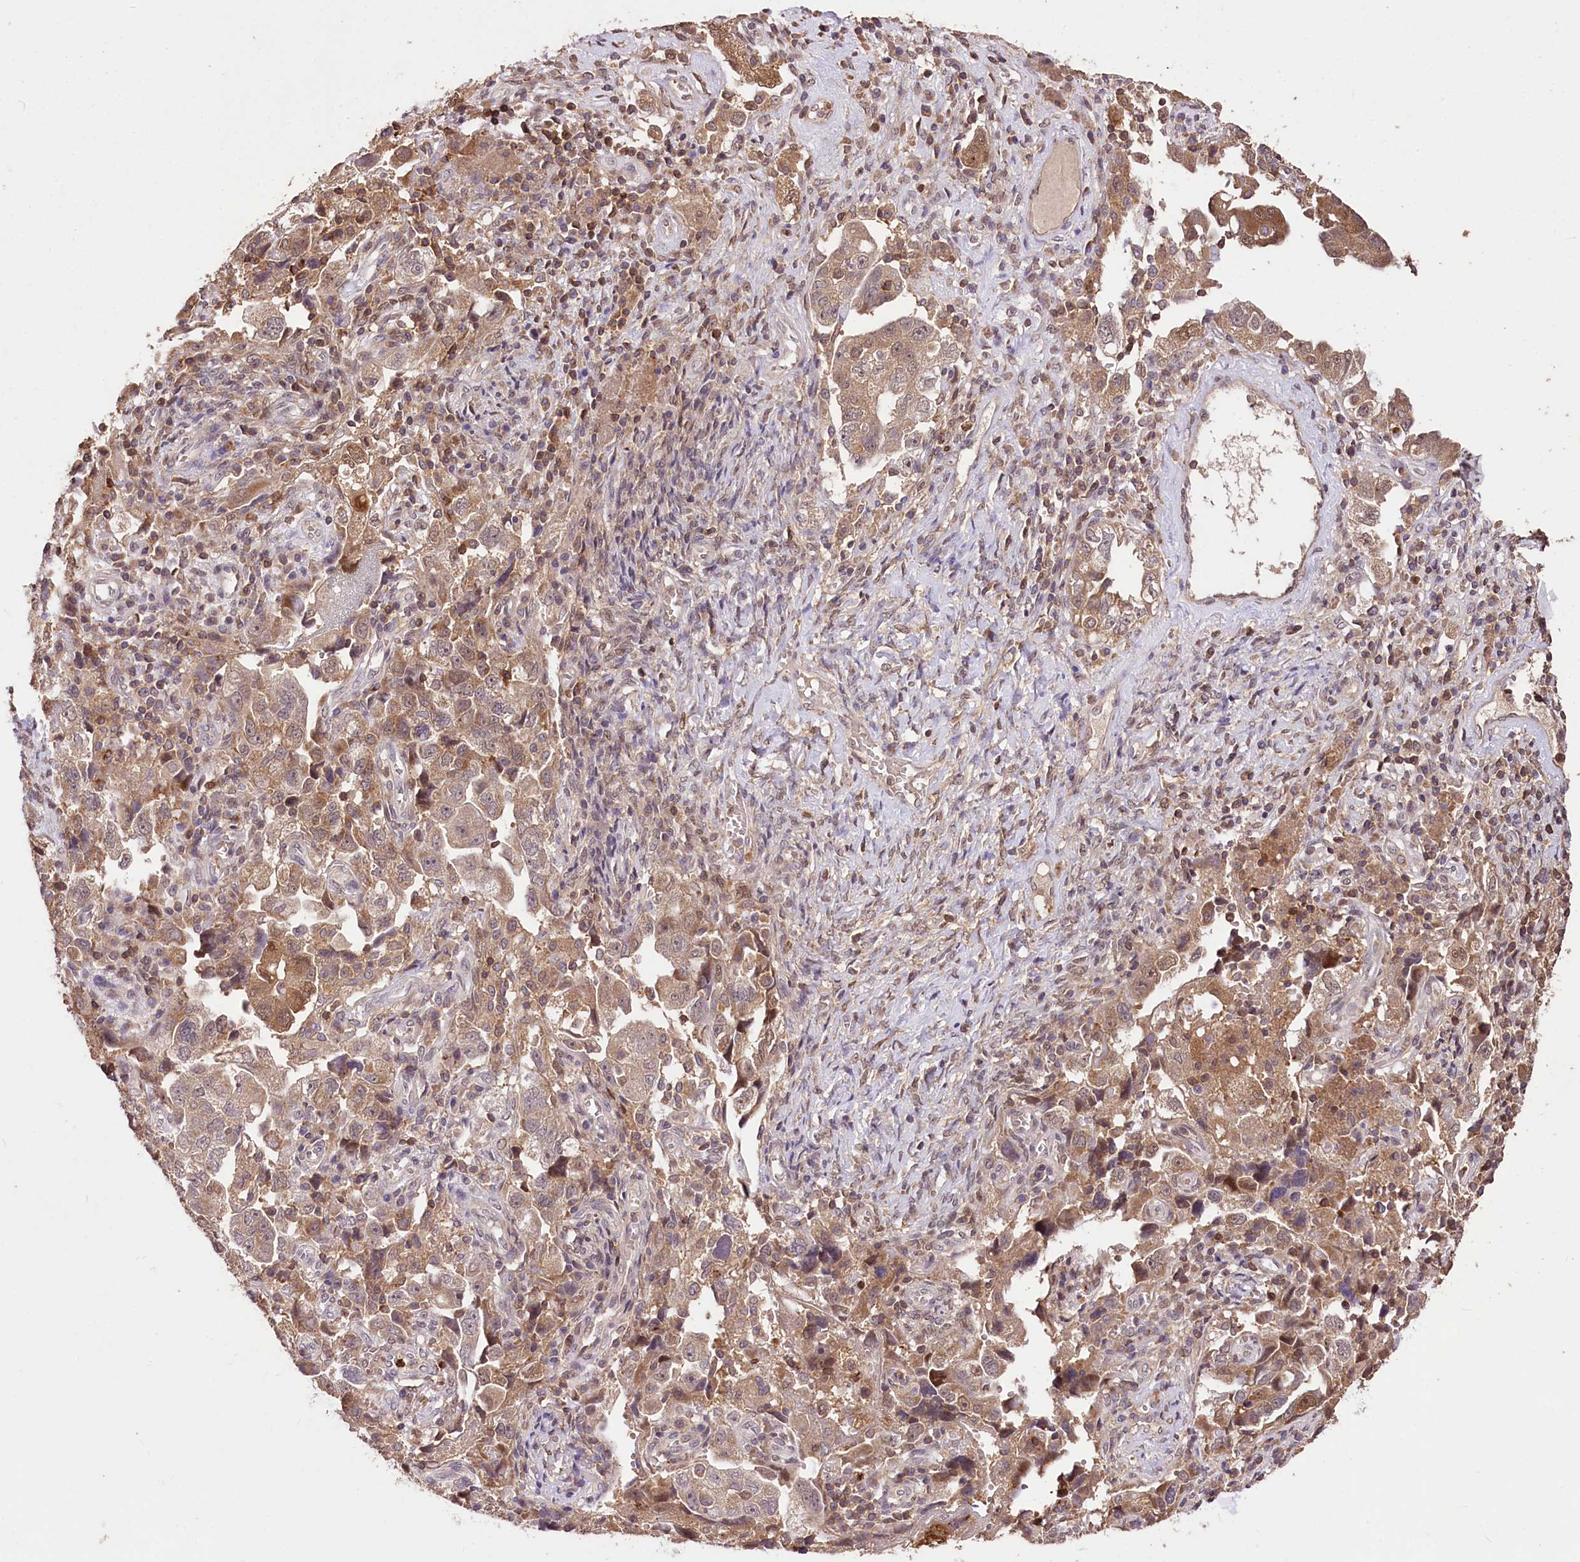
{"staining": {"intensity": "strong", "quantity": "25%-75%", "location": "cytoplasmic/membranous,nuclear"}, "tissue": "ovarian cancer", "cell_type": "Tumor cells", "image_type": "cancer", "snomed": [{"axis": "morphology", "description": "Carcinoma, NOS"}, {"axis": "morphology", "description": "Cystadenocarcinoma, serous, NOS"}, {"axis": "topography", "description": "Ovary"}], "caption": "Tumor cells reveal high levels of strong cytoplasmic/membranous and nuclear positivity in approximately 25%-75% of cells in ovarian cancer (carcinoma).", "gene": "SERGEF", "patient": {"sex": "female", "age": 69}}